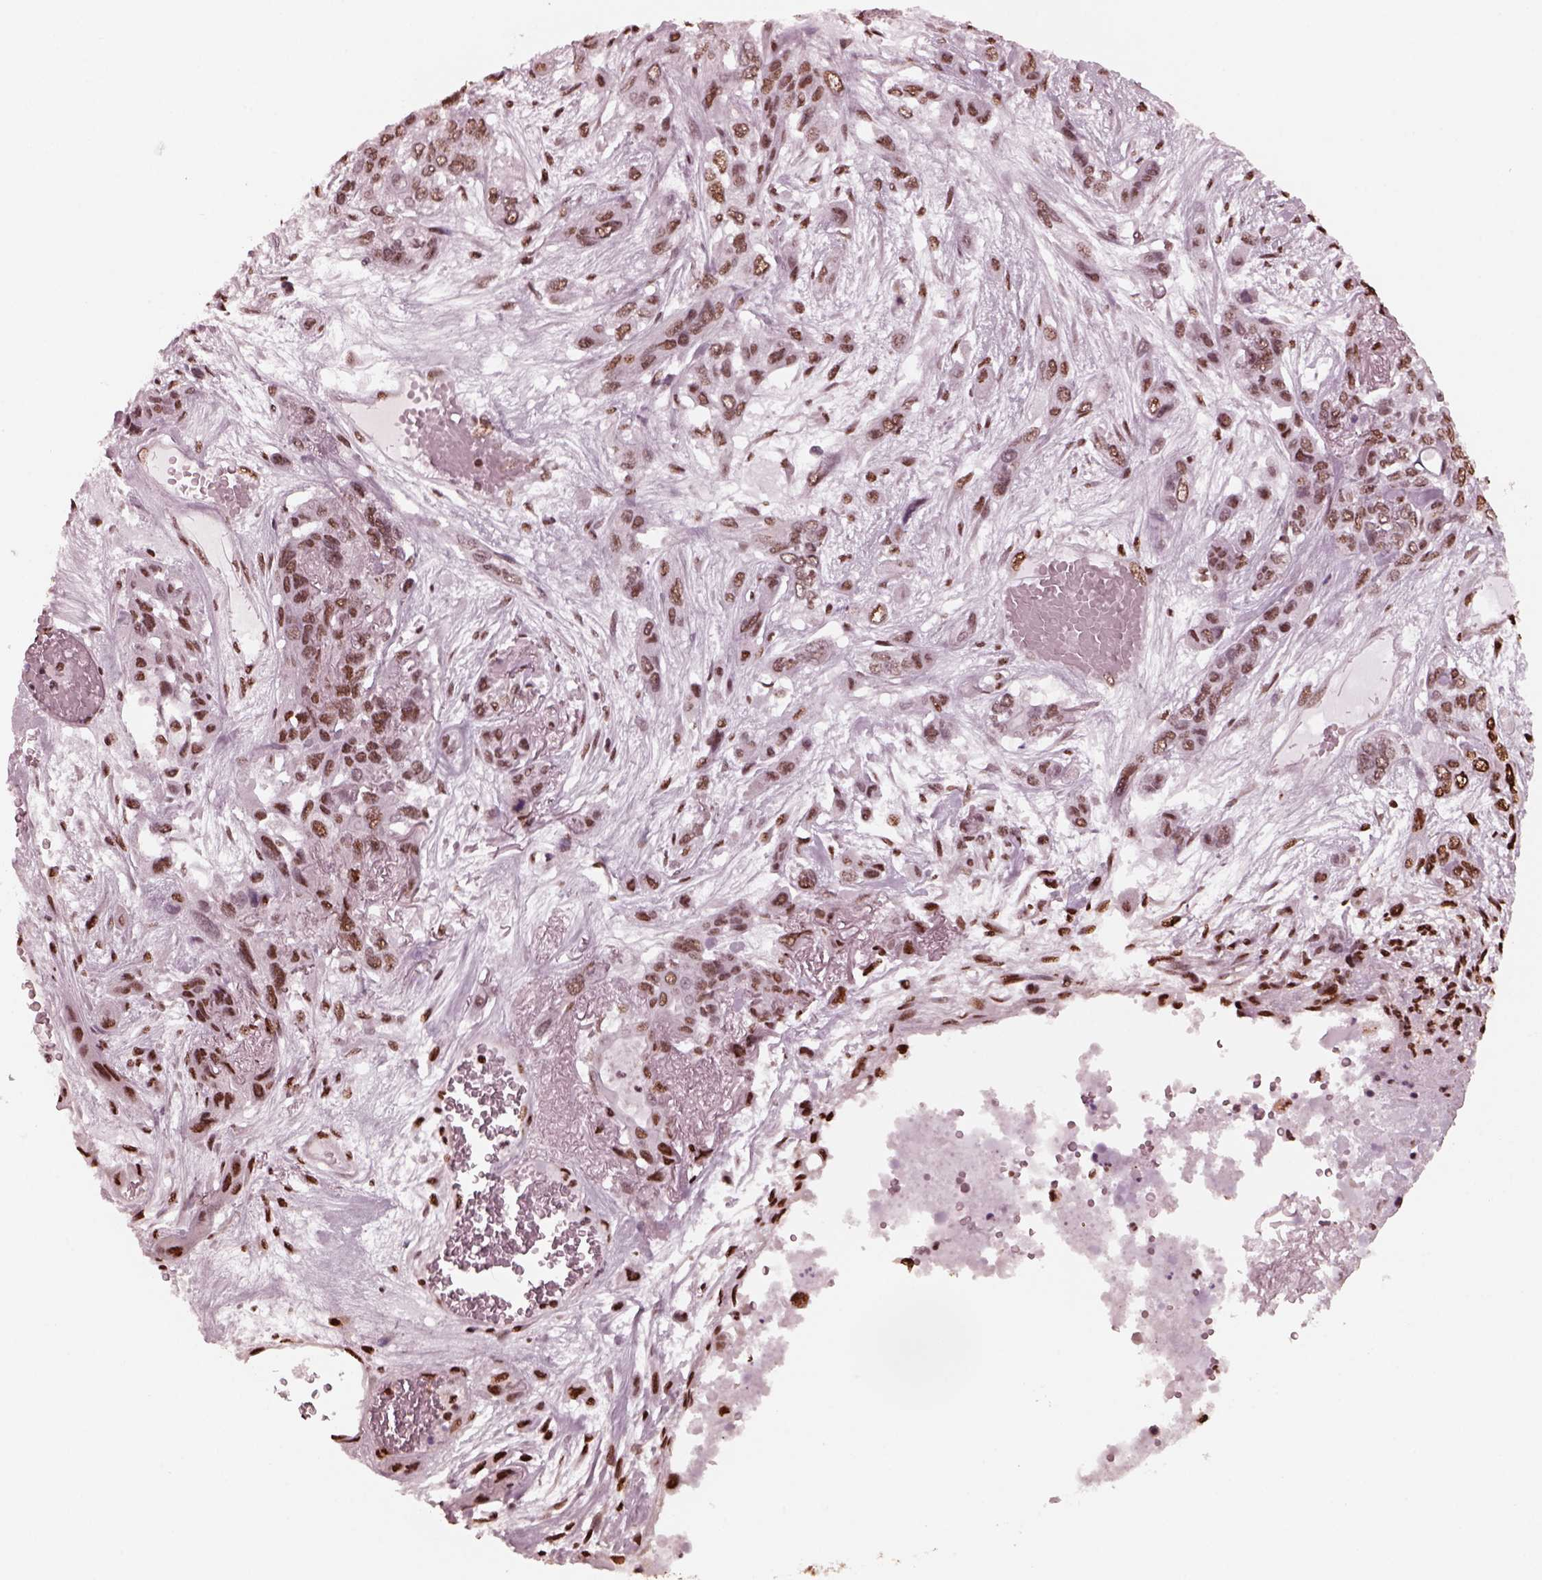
{"staining": {"intensity": "moderate", "quantity": ">75%", "location": "nuclear"}, "tissue": "lung cancer", "cell_type": "Tumor cells", "image_type": "cancer", "snomed": [{"axis": "morphology", "description": "Squamous cell carcinoma, NOS"}, {"axis": "topography", "description": "Lung"}], "caption": "A medium amount of moderate nuclear positivity is identified in approximately >75% of tumor cells in lung cancer tissue.", "gene": "NSD1", "patient": {"sex": "female", "age": 70}}